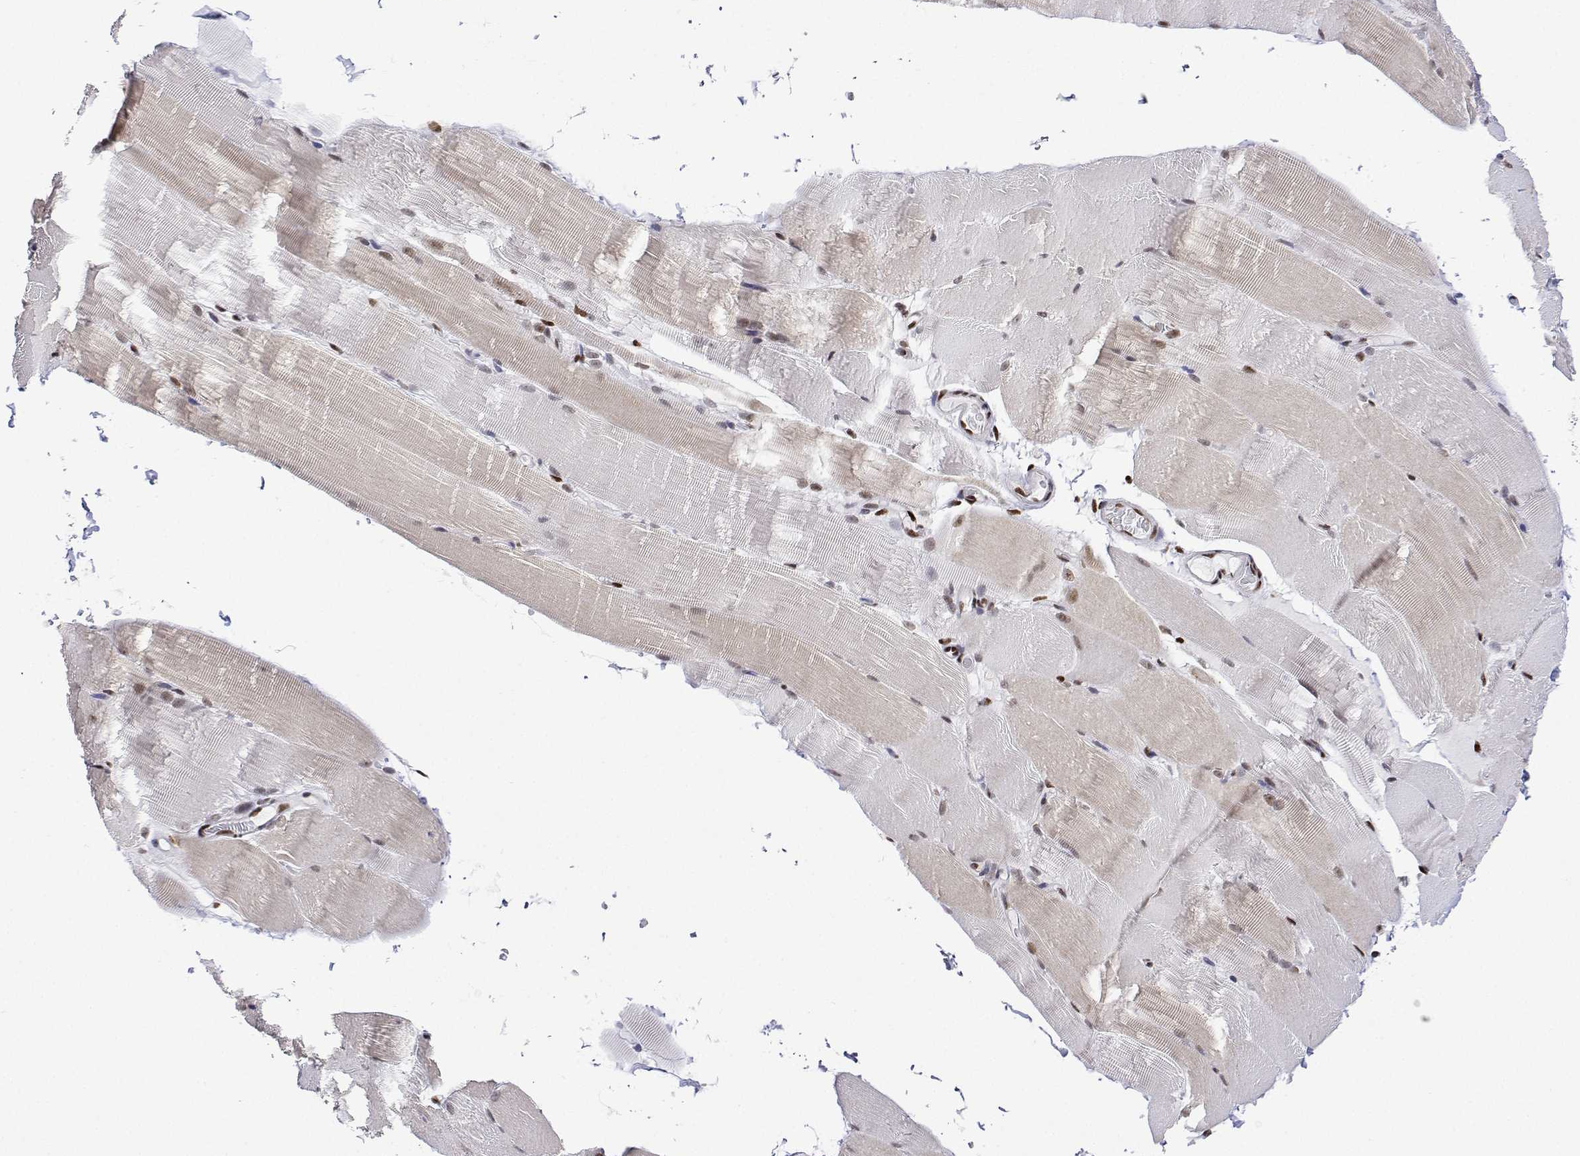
{"staining": {"intensity": "moderate", "quantity": ">75%", "location": "nuclear"}, "tissue": "skeletal muscle", "cell_type": "Myocytes", "image_type": "normal", "snomed": [{"axis": "morphology", "description": "Normal tissue, NOS"}, {"axis": "topography", "description": "Skeletal muscle"}], "caption": "Skeletal muscle was stained to show a protein in brown. There is medium levels of moderate nuclear expression in approximately >75% of myocytes. (Brightfield microscopy of DAB IHC at high magnification).", "gene": "XPC", "patient": {"sex": "female", "age": 37}}